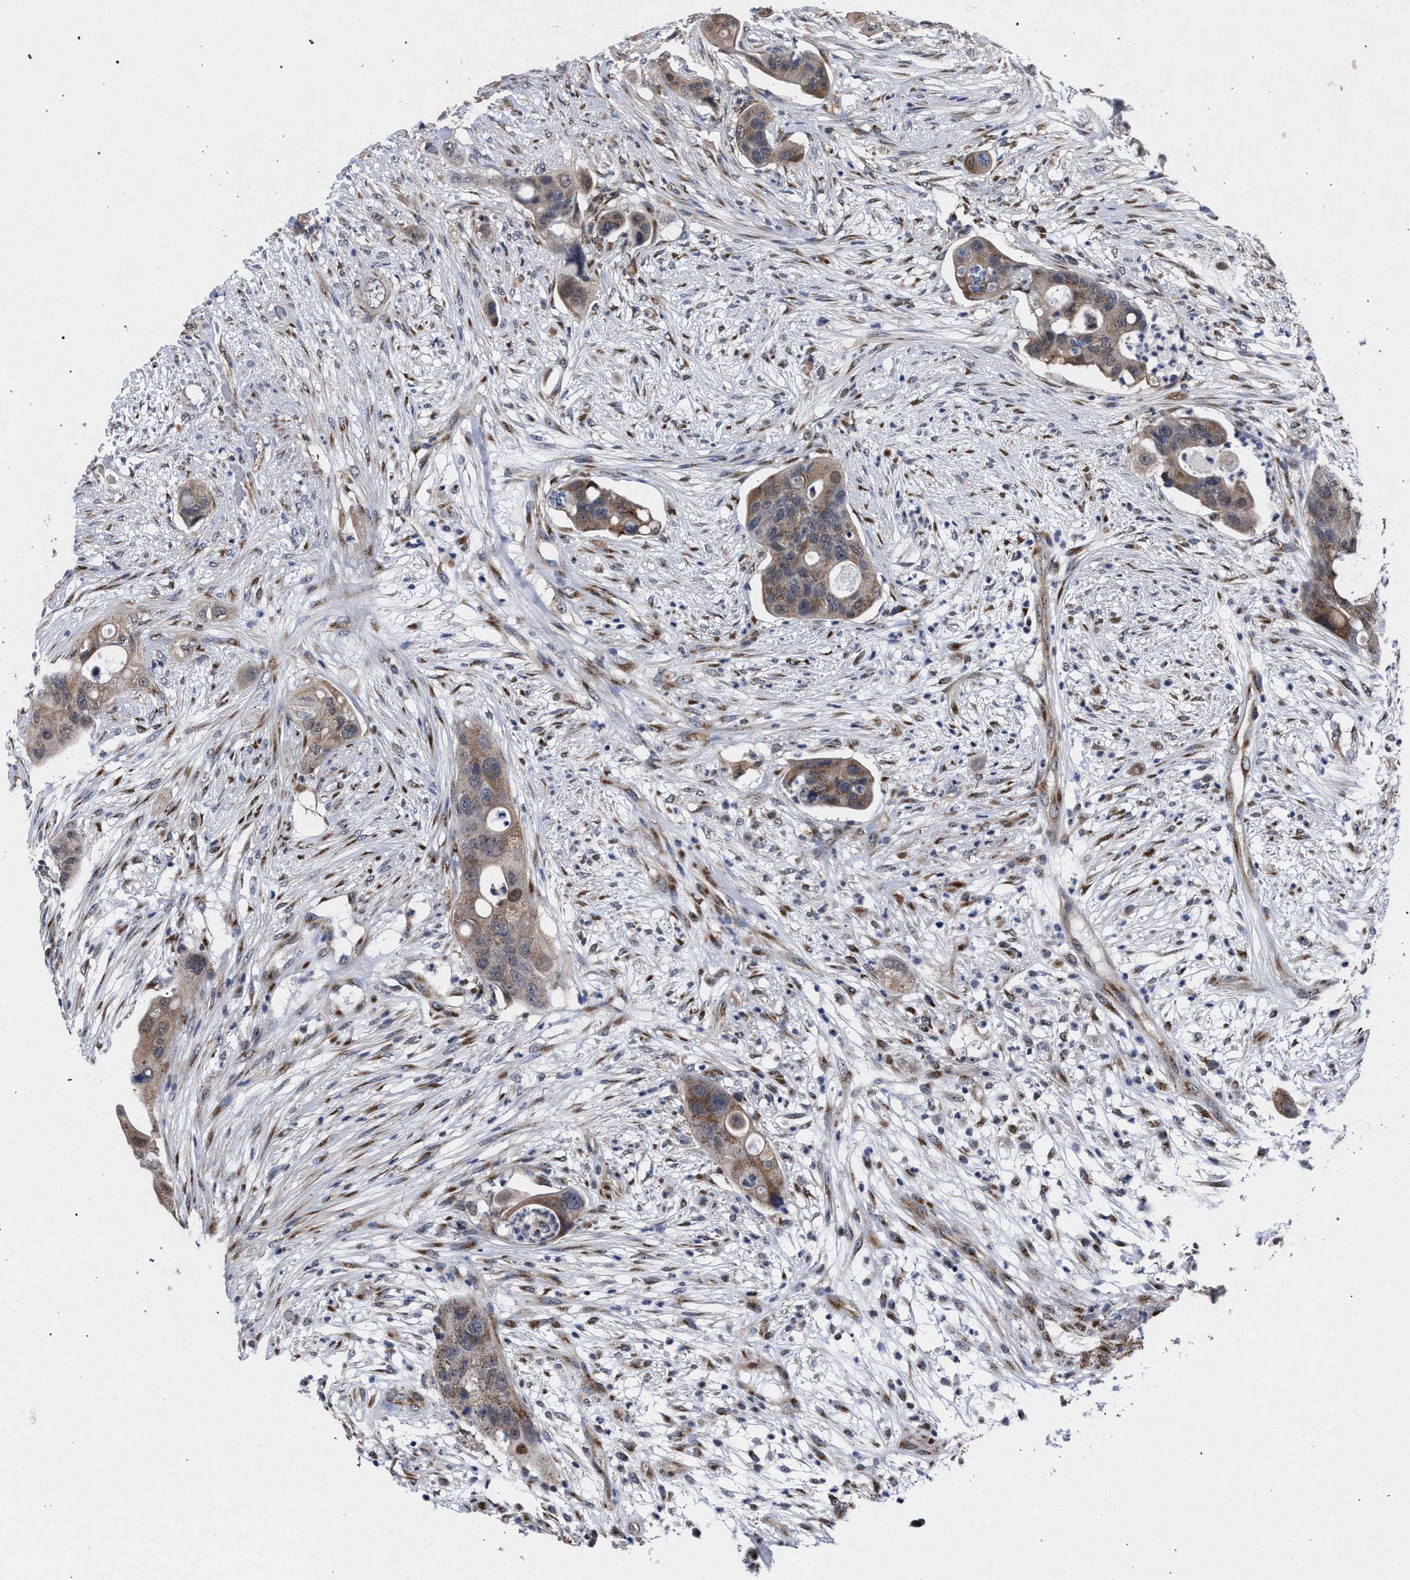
{"staining": {"intensity": "moderate", "quantity": ">75%", "location": "cytoplasmic/membranous"}, "tissue": "colorectal cancer", "cell_type": "Tumor cells", "image_type": "cancer", "snomed": [{"axis": "morphology", "description": "Adenocarcinoma, NOS"}, {"axis": "topography", "description": "Colon"}], "caption": "IHC of colorectal cancer (adenocarcinoma) displays medium levels of moderate cytoplasmic/membranous staining in about >75% of tumor cells.", "gene": "GOLGA2", "patient": {"sex": "female", "age": 57}}